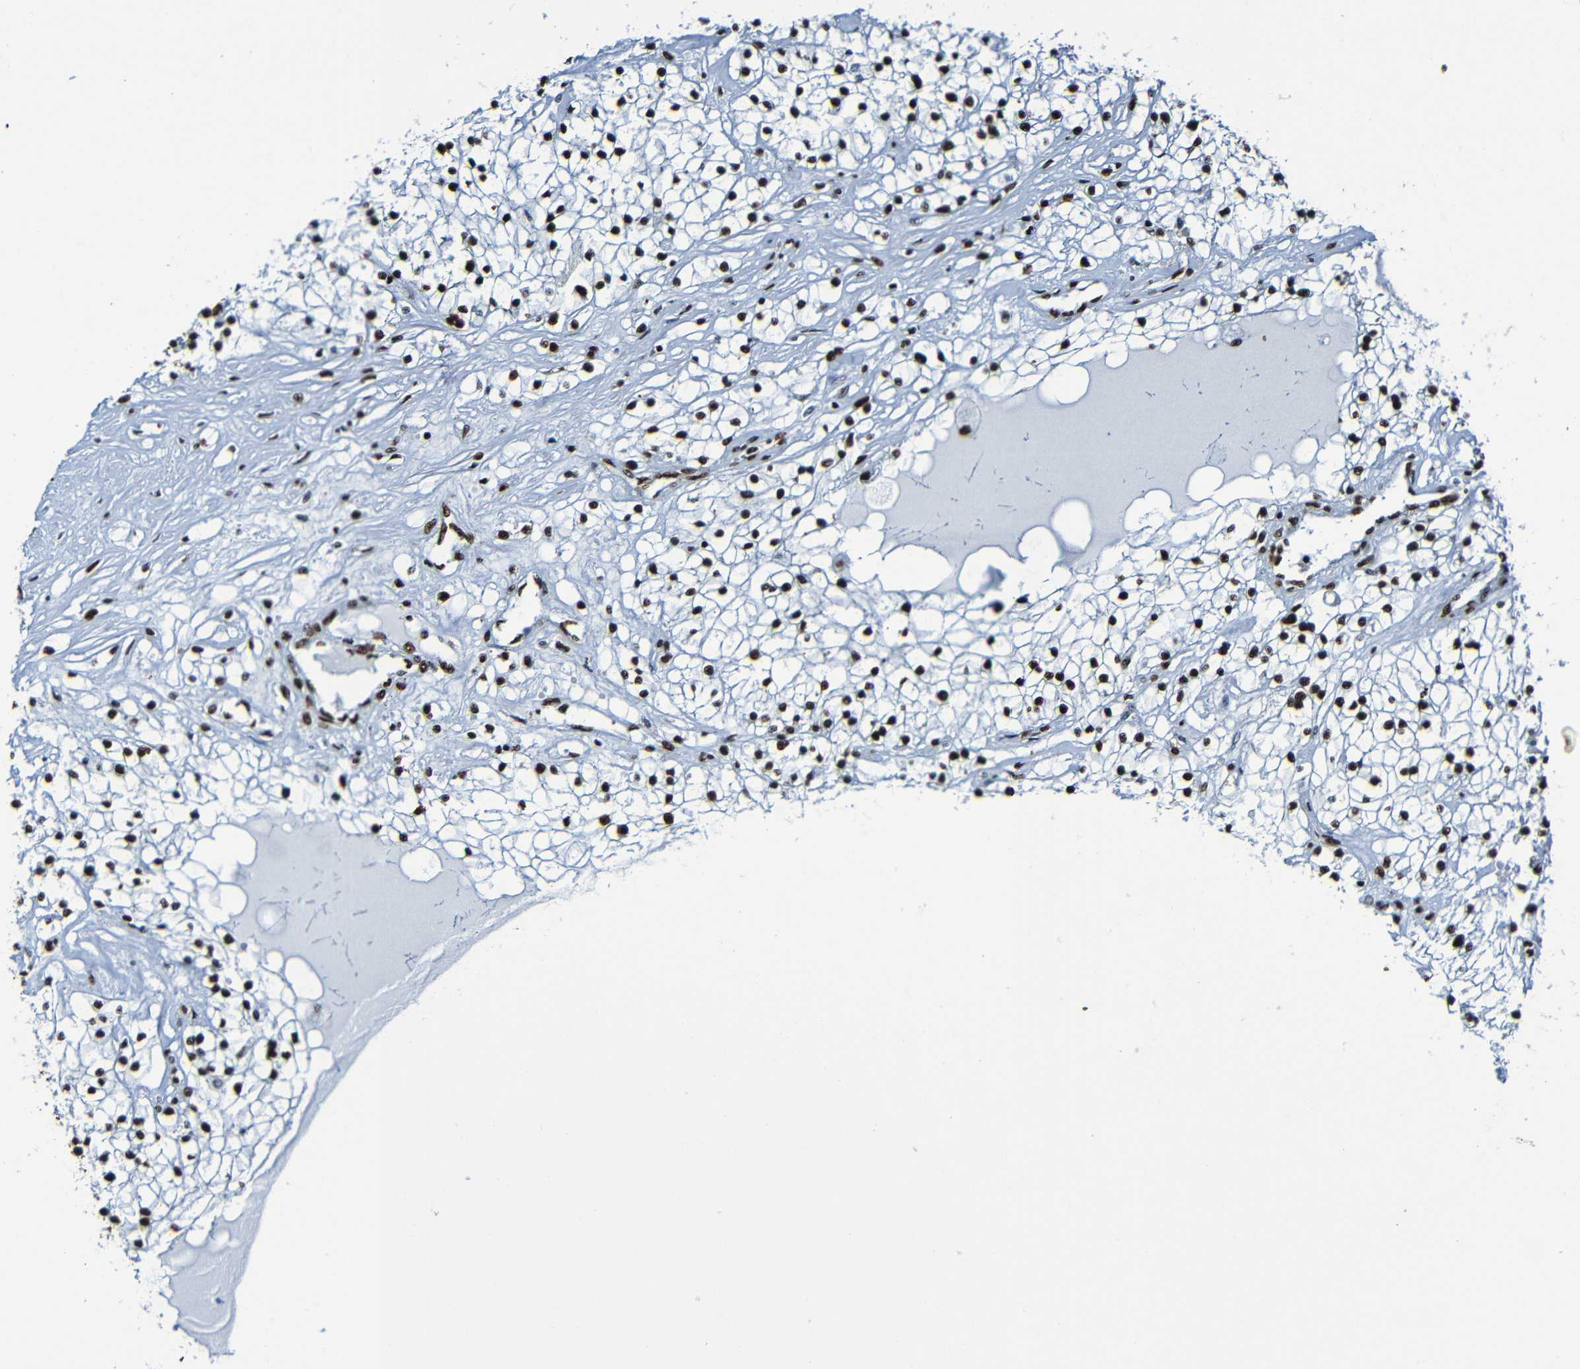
{"staining": {"intensity": "strong", "quantity": ">75%", "location": "nuclear"}, "tissue": "renal cancer", "cell_type": "Tumor cells", "image_type": "cancer", "snomed": [{"axis": "morphology", "description": "Adenocarcinoma, NOS"}, {"axis": "topography", "description": "Kidney"}], "caption": "Human renal cancer stained with a protein marker displays strong staining in tumor cells.", "gene": "SRSF3", "patient": {"sex": "male", "age": 68}}